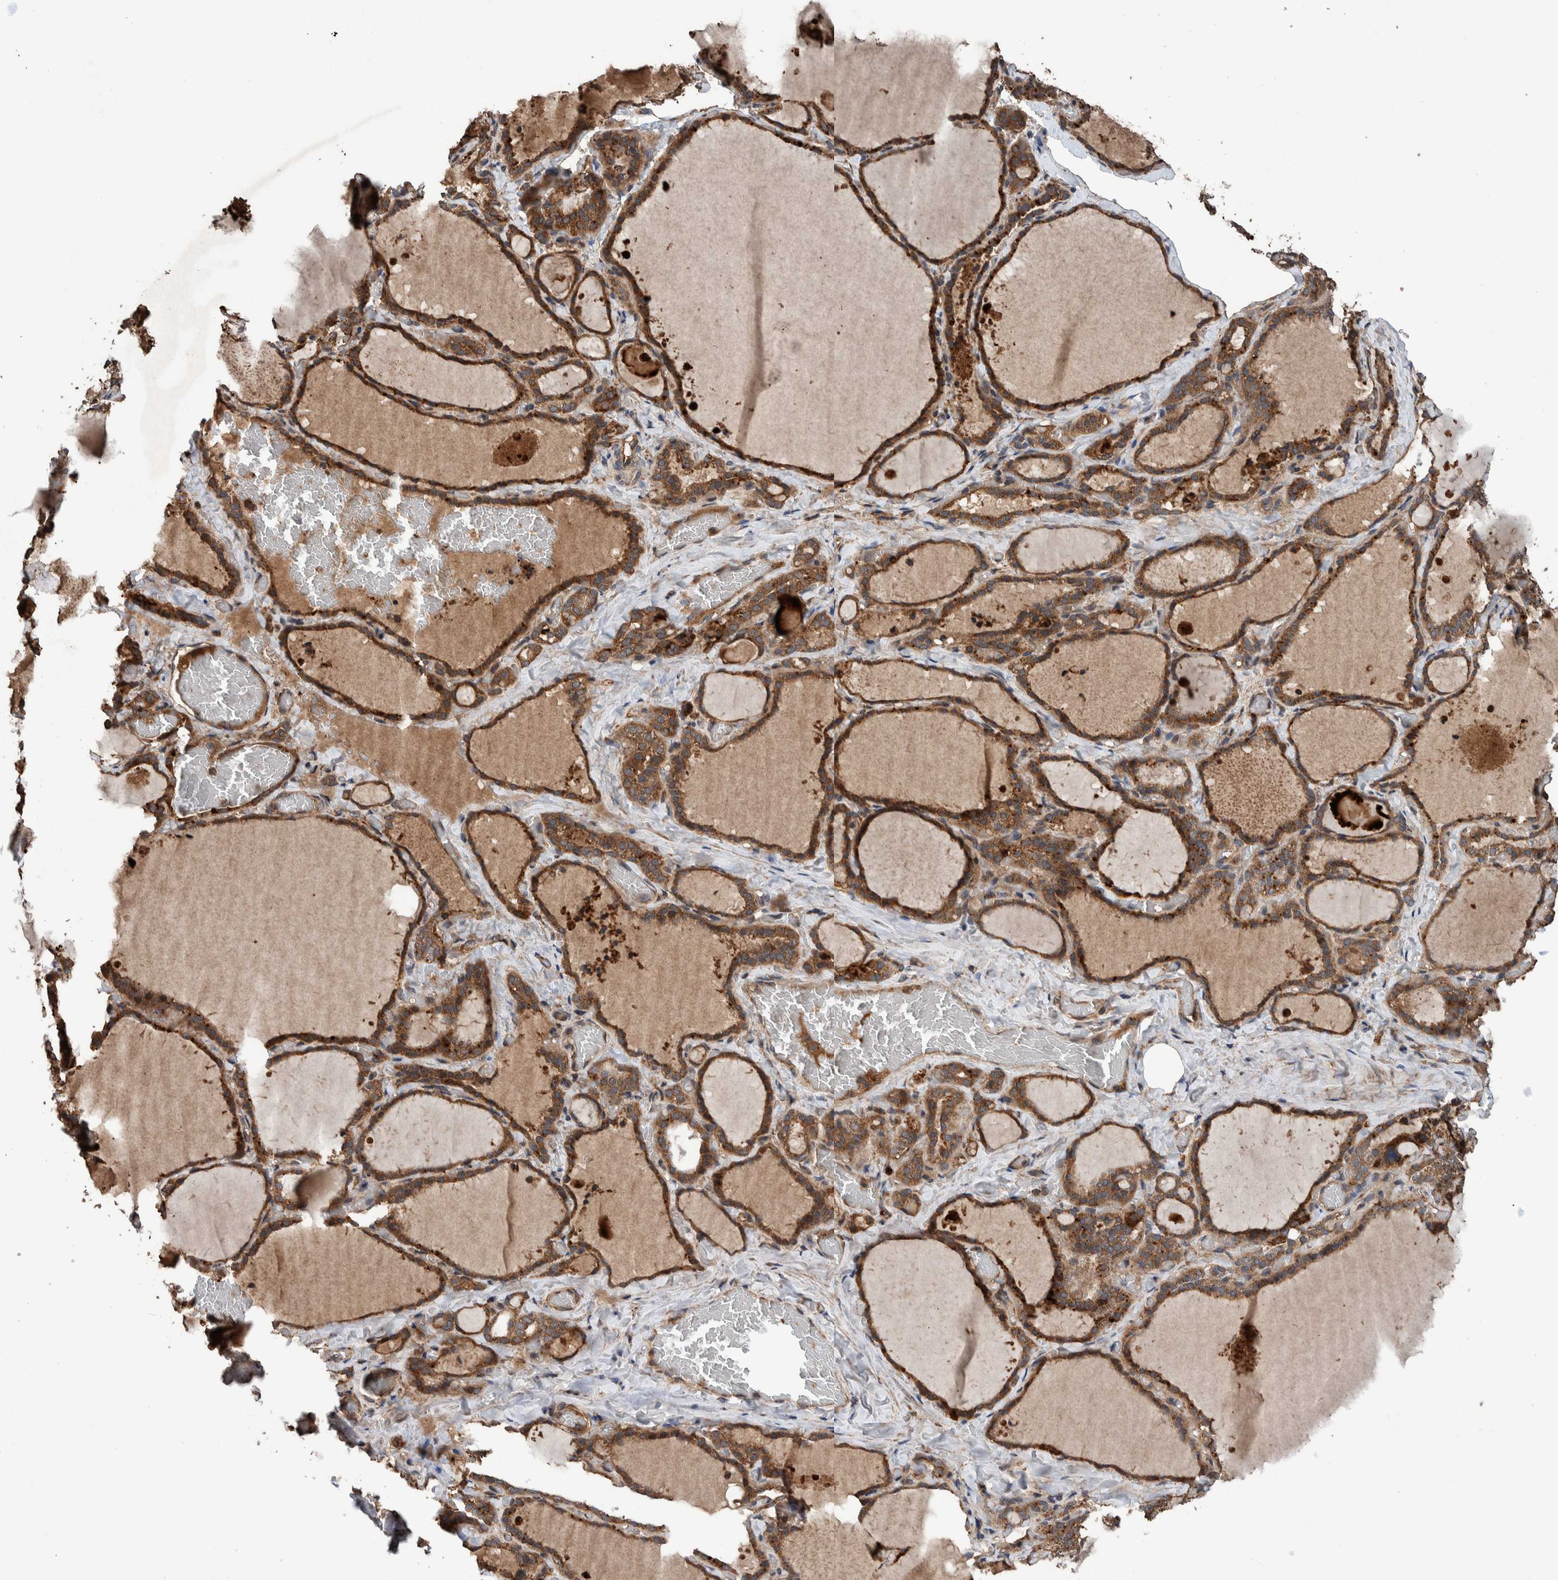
{"staining": {"intensity": "strong", "quantity": ">75%", "location": "cytoplasmic/membranous"}, "tissue": "thyroid gland", "cell_type": "Glandular cells", "image_type": "normal", "snomed": [{"axis": "morphology", "description": "Normal tissue, NOS"}, {"axis": "topography", "description": "Thyroid gland"}], "caption": "Immunohistochemical staining of normal thyroid gland exhibits strong cytoplasmic/membranous protein staining in approximately >75% of glandular cells.", "gene": "ENSG00000251537", "patient": {"sex": "female", "age": 22}}